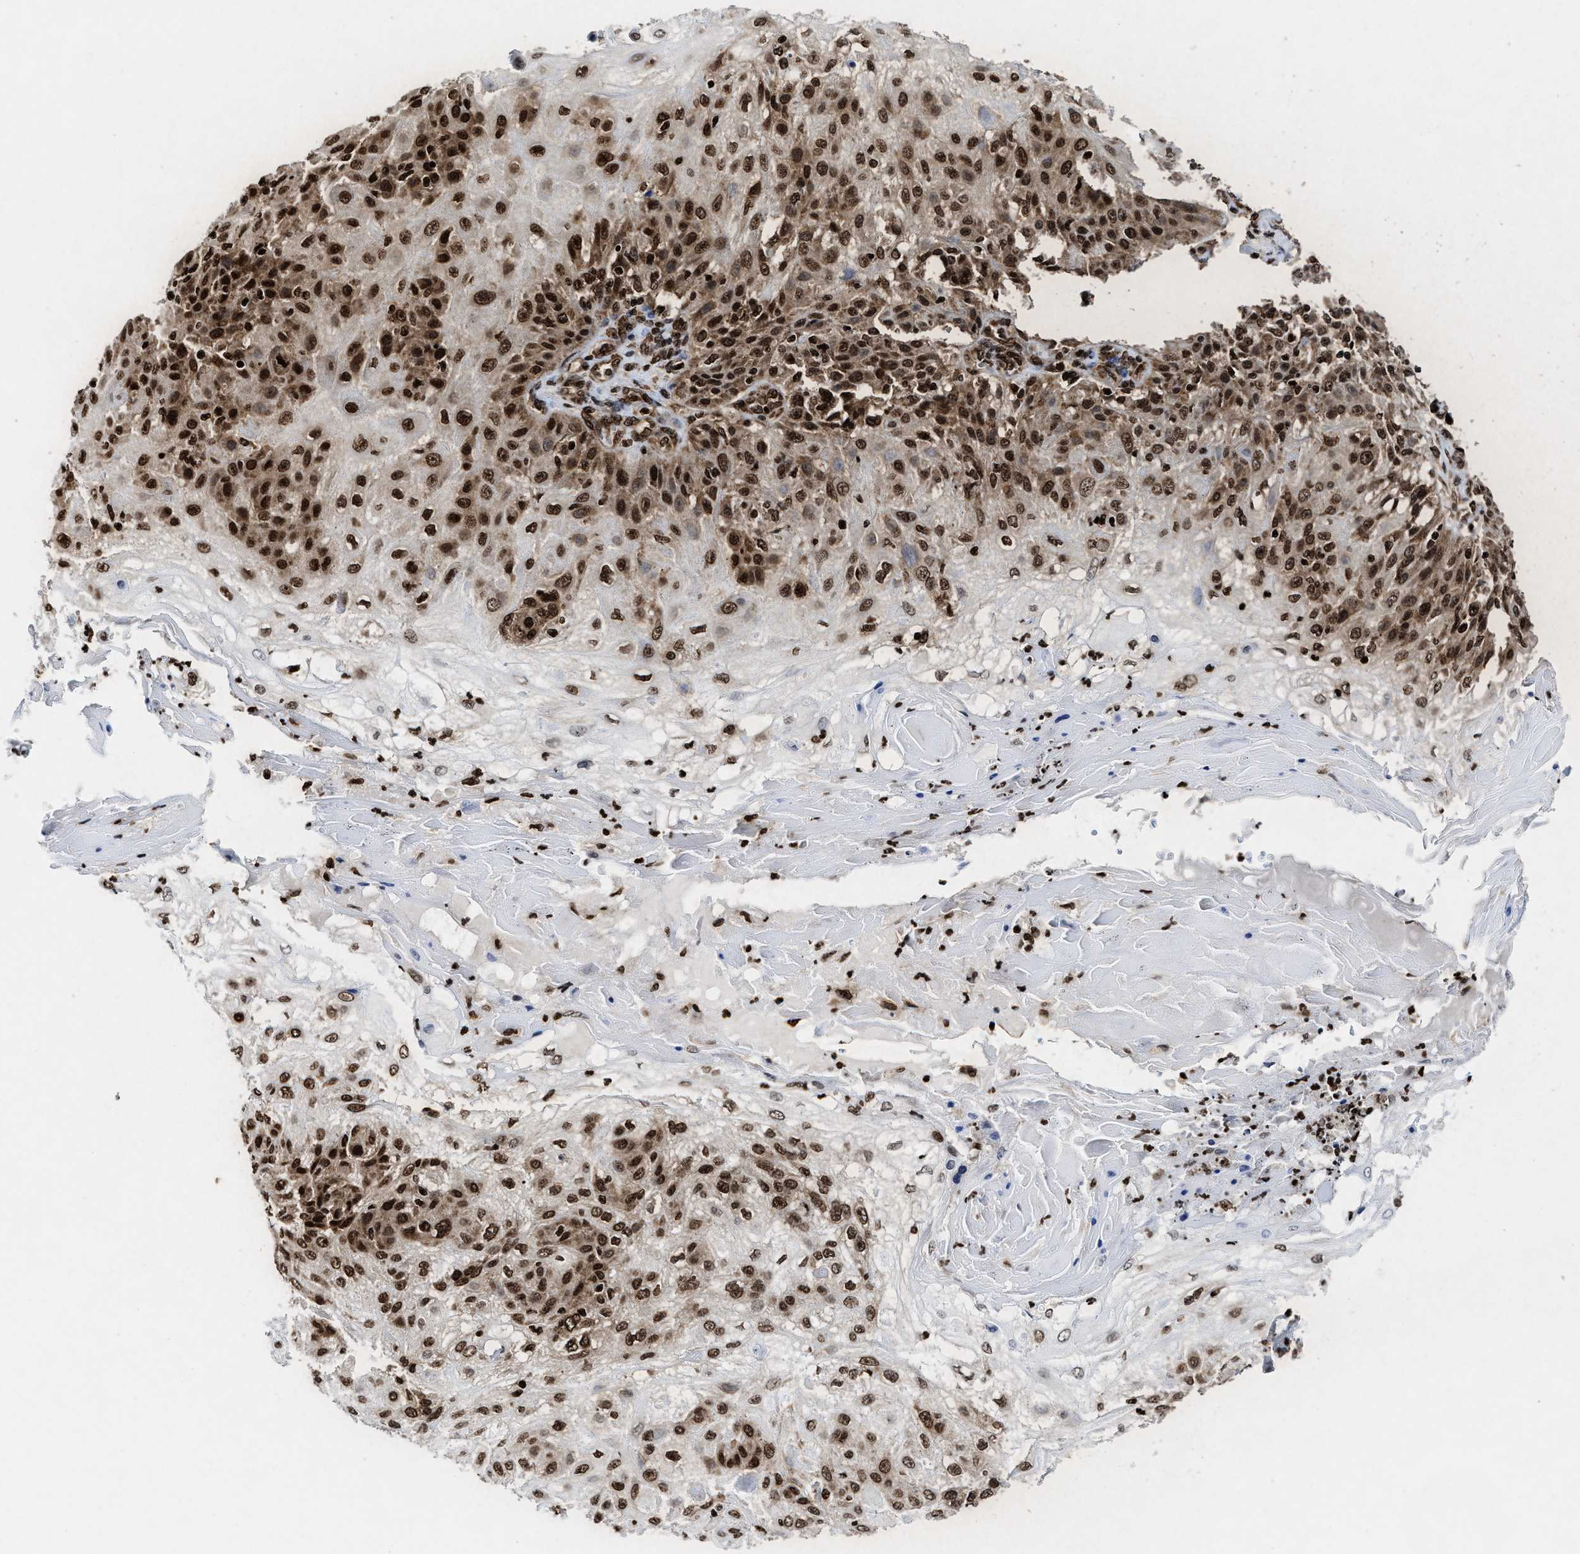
{"staining": {"intensity": "strong", "quantity": ">75%", "location": "cytoplasmic/membranous,nuclear"}, "tissue": "skin cancer", "cell_type": "Tumor cells", "image_type": "cancer", "snomed": [{"axis": "morphology", "description": "Normal tissue, NOS"}, {"axis": "morphology", "description": "Squamous cell carcinoma, NOS"}, {"axis": "topography", "description": "Skin"}], "caption": "Skin cancer tissue exhibits strong cytoplasmic/membranous and nuclear expression in about >75% of tumor cells The staining was performed using DAB (3,3'-diaminobenzidine), with brown indicating positive protein expression. Nuclei are stained blue with hematoxylin.", "gene": "ALYREF", "patient": {"sex": "female", "age": 83}}